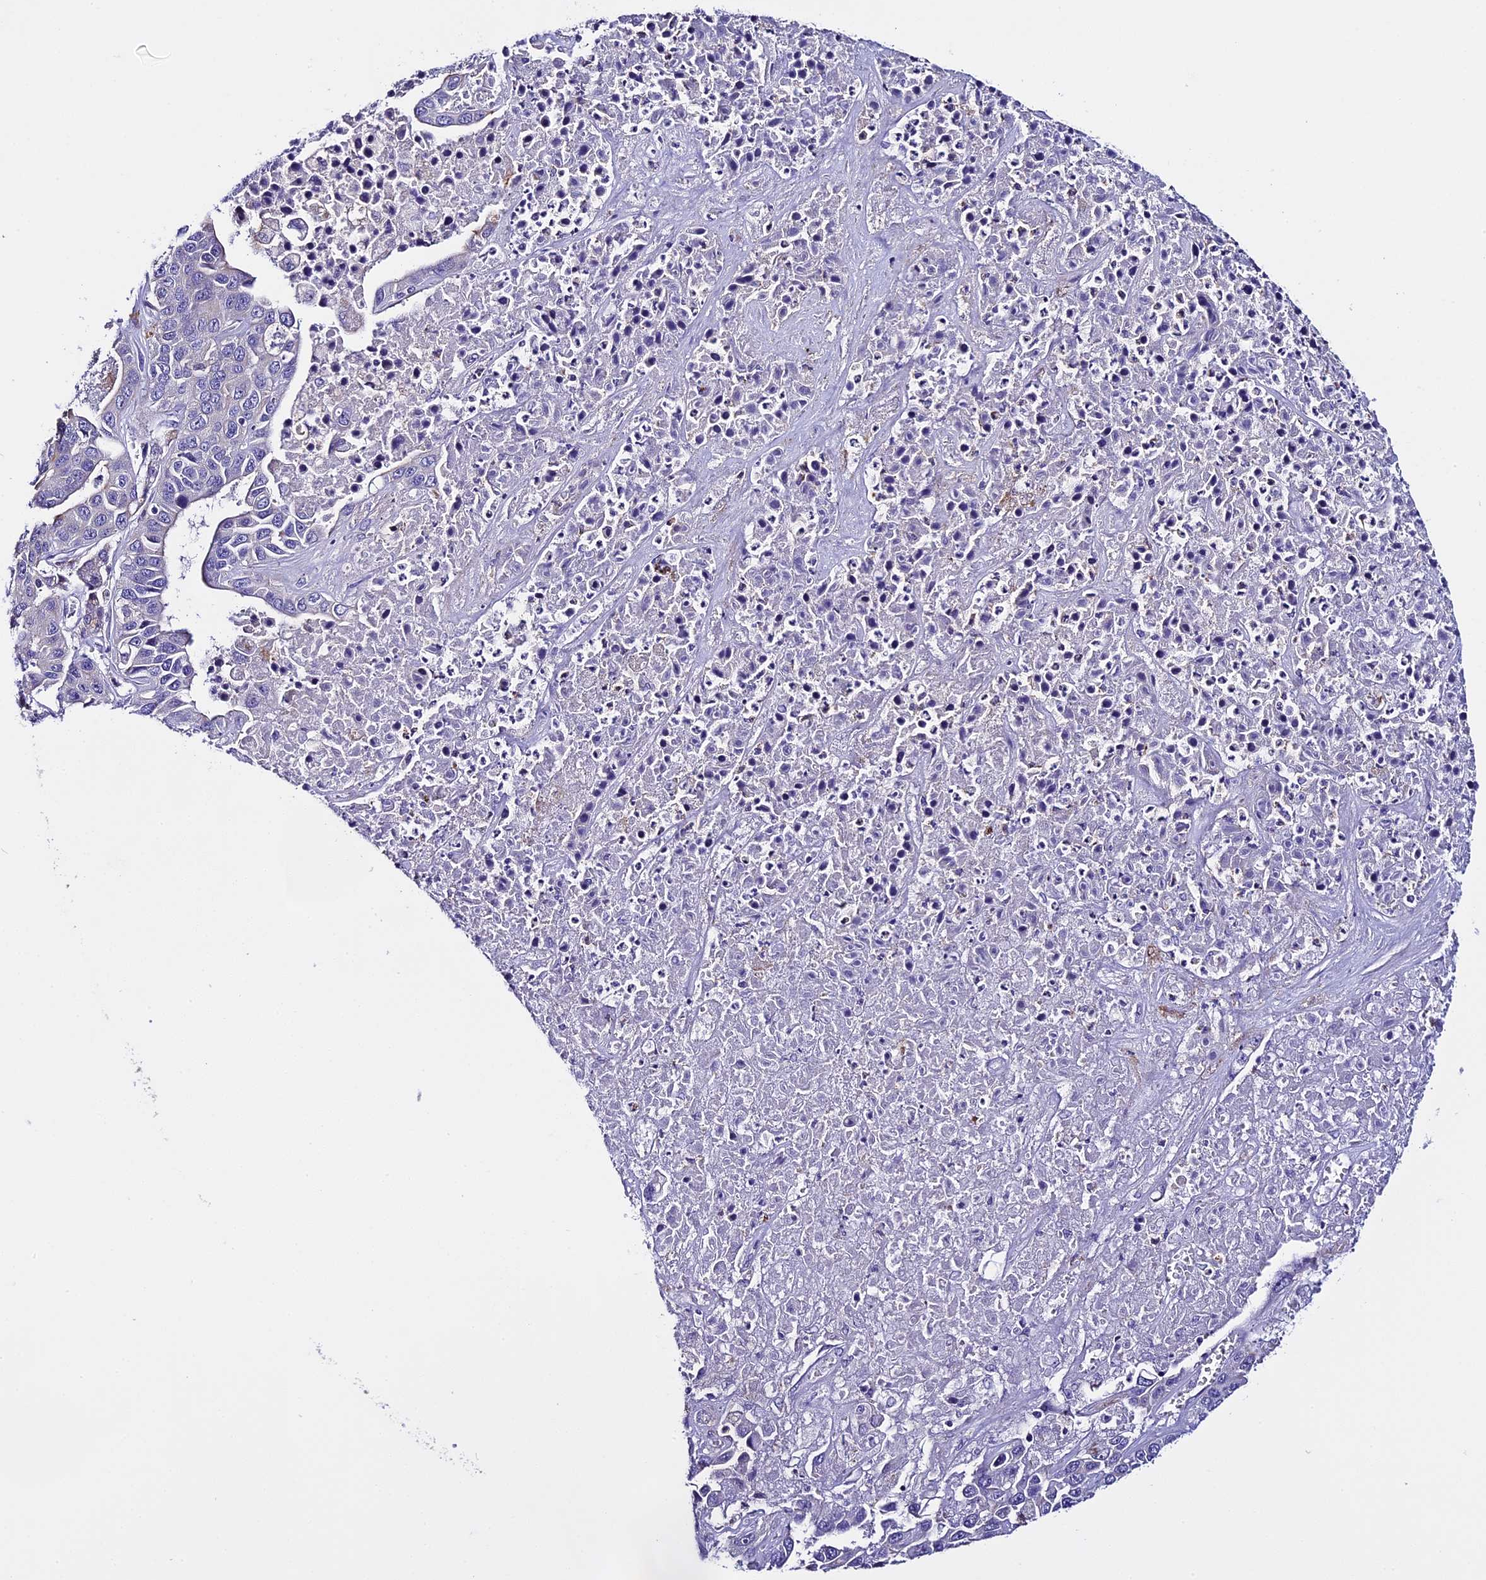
{"staining": {"intensity": "negative", "quantity": "none", "location": "none"}, "tissue": "liver cancer", "cell_type": "Tumor cells", "image_type": "cancer", "snomed": [{"axis": "morphology", "description": "Cholangiocarcinoma"}, {"axis": "topography", "description": "Liver"}], "caption": "High power microscopy photomicrograph of an IHC photomicrograph of liver cancer (cholangiocarcinoma), revealing no significant positivity in tumor cells.", "gene": "NOD2", "patient": {"sex": "female", "age": 52}}